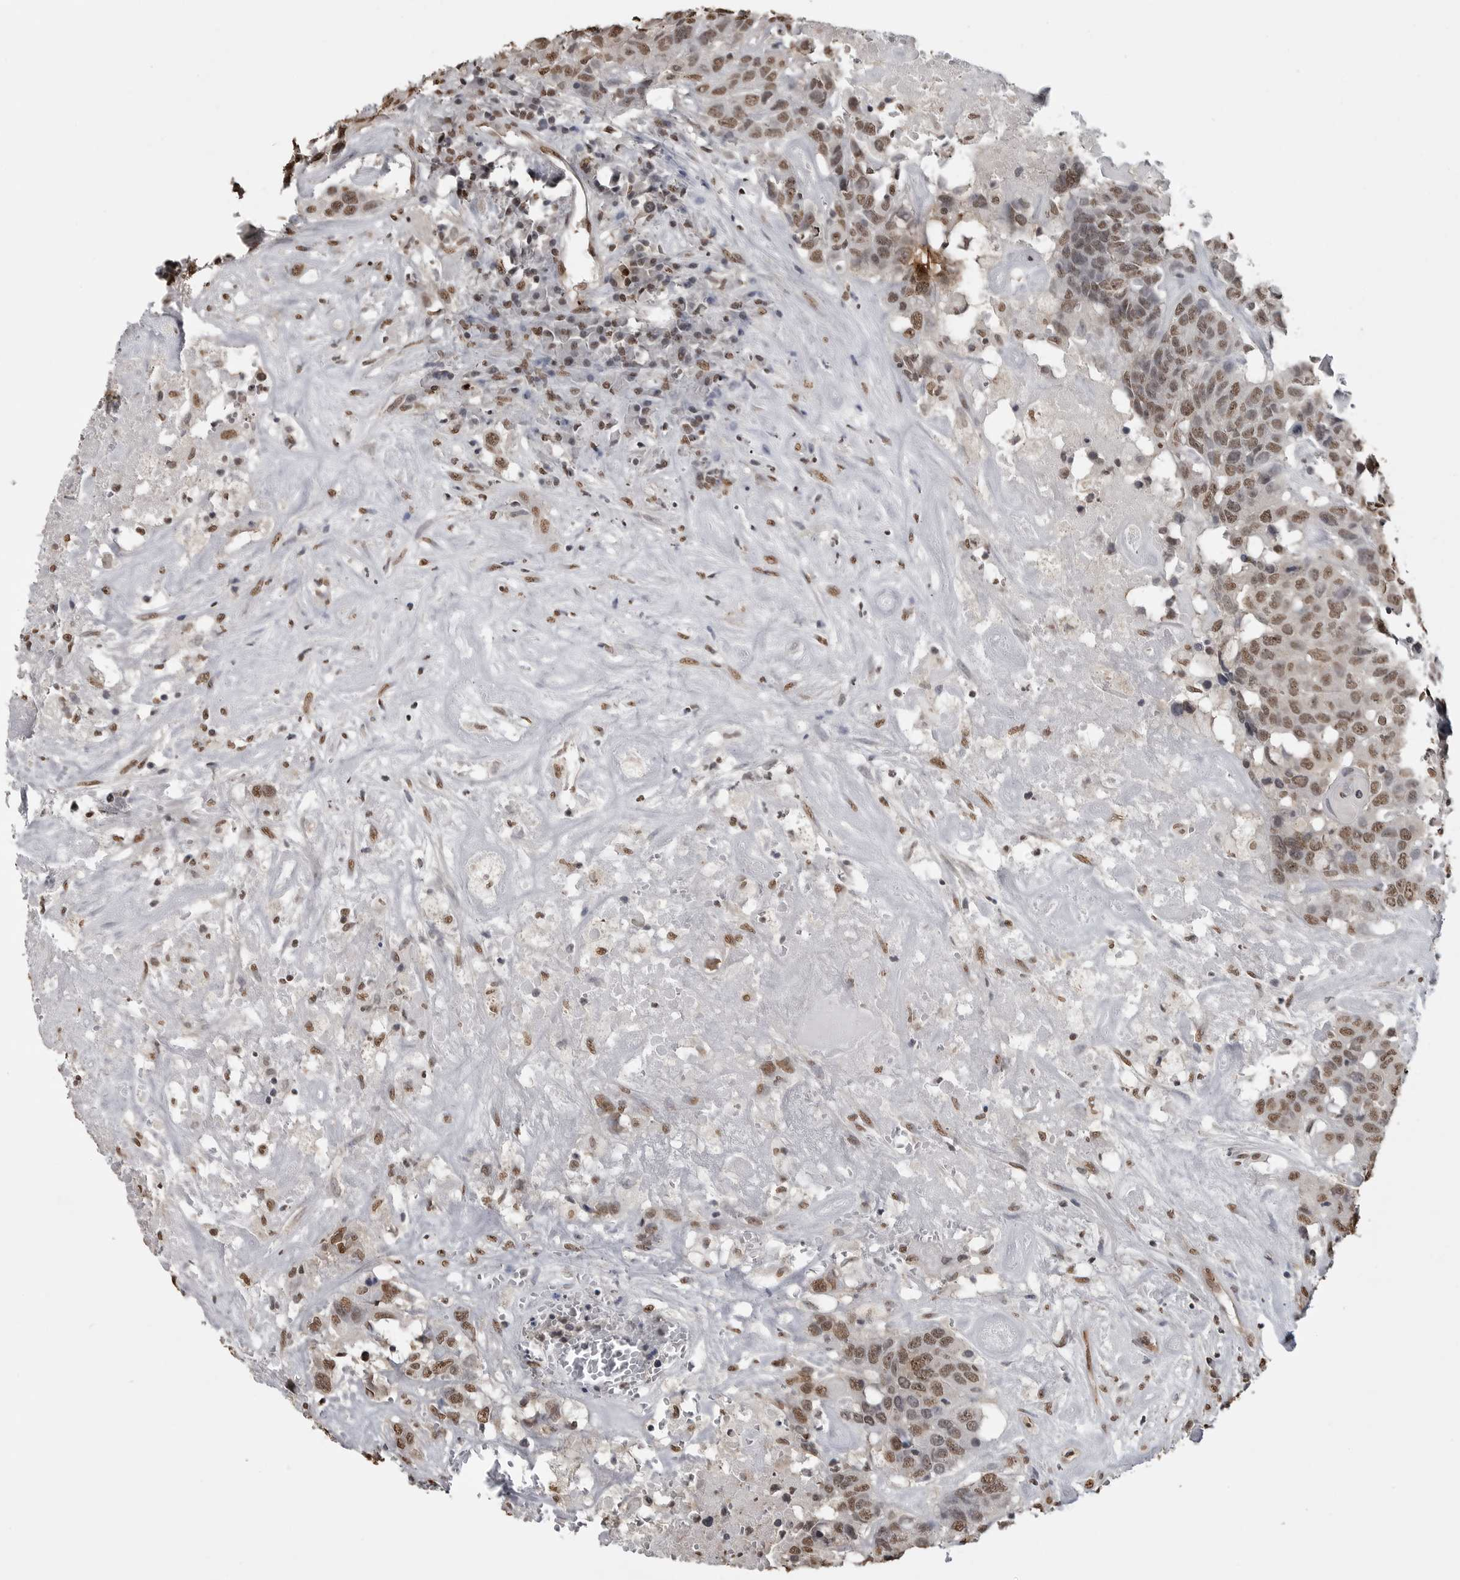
{"staining": {"intensity": "moderate", "quantity": ">75%", "location": "nuclear"}, "tissue": "head and neck cancer", "cell_type": "Tumor cells", "image_type": "cancer", "snomed": [{"axis": "morphology", "description": "Squamous cell carcinoma, NOS"}, {"axis": "topography", "description": "Head-Neck"}], "caption": "Immunohistochemical staining of human head and neck cancer demonstrates moderate nuclear protein positivity in about >75% of tumor cells. (Brightfield microscopy of DAB IHC at high magnification).", "gene": "SMAD2", "patient": {"sex": "male", "age": 66}}